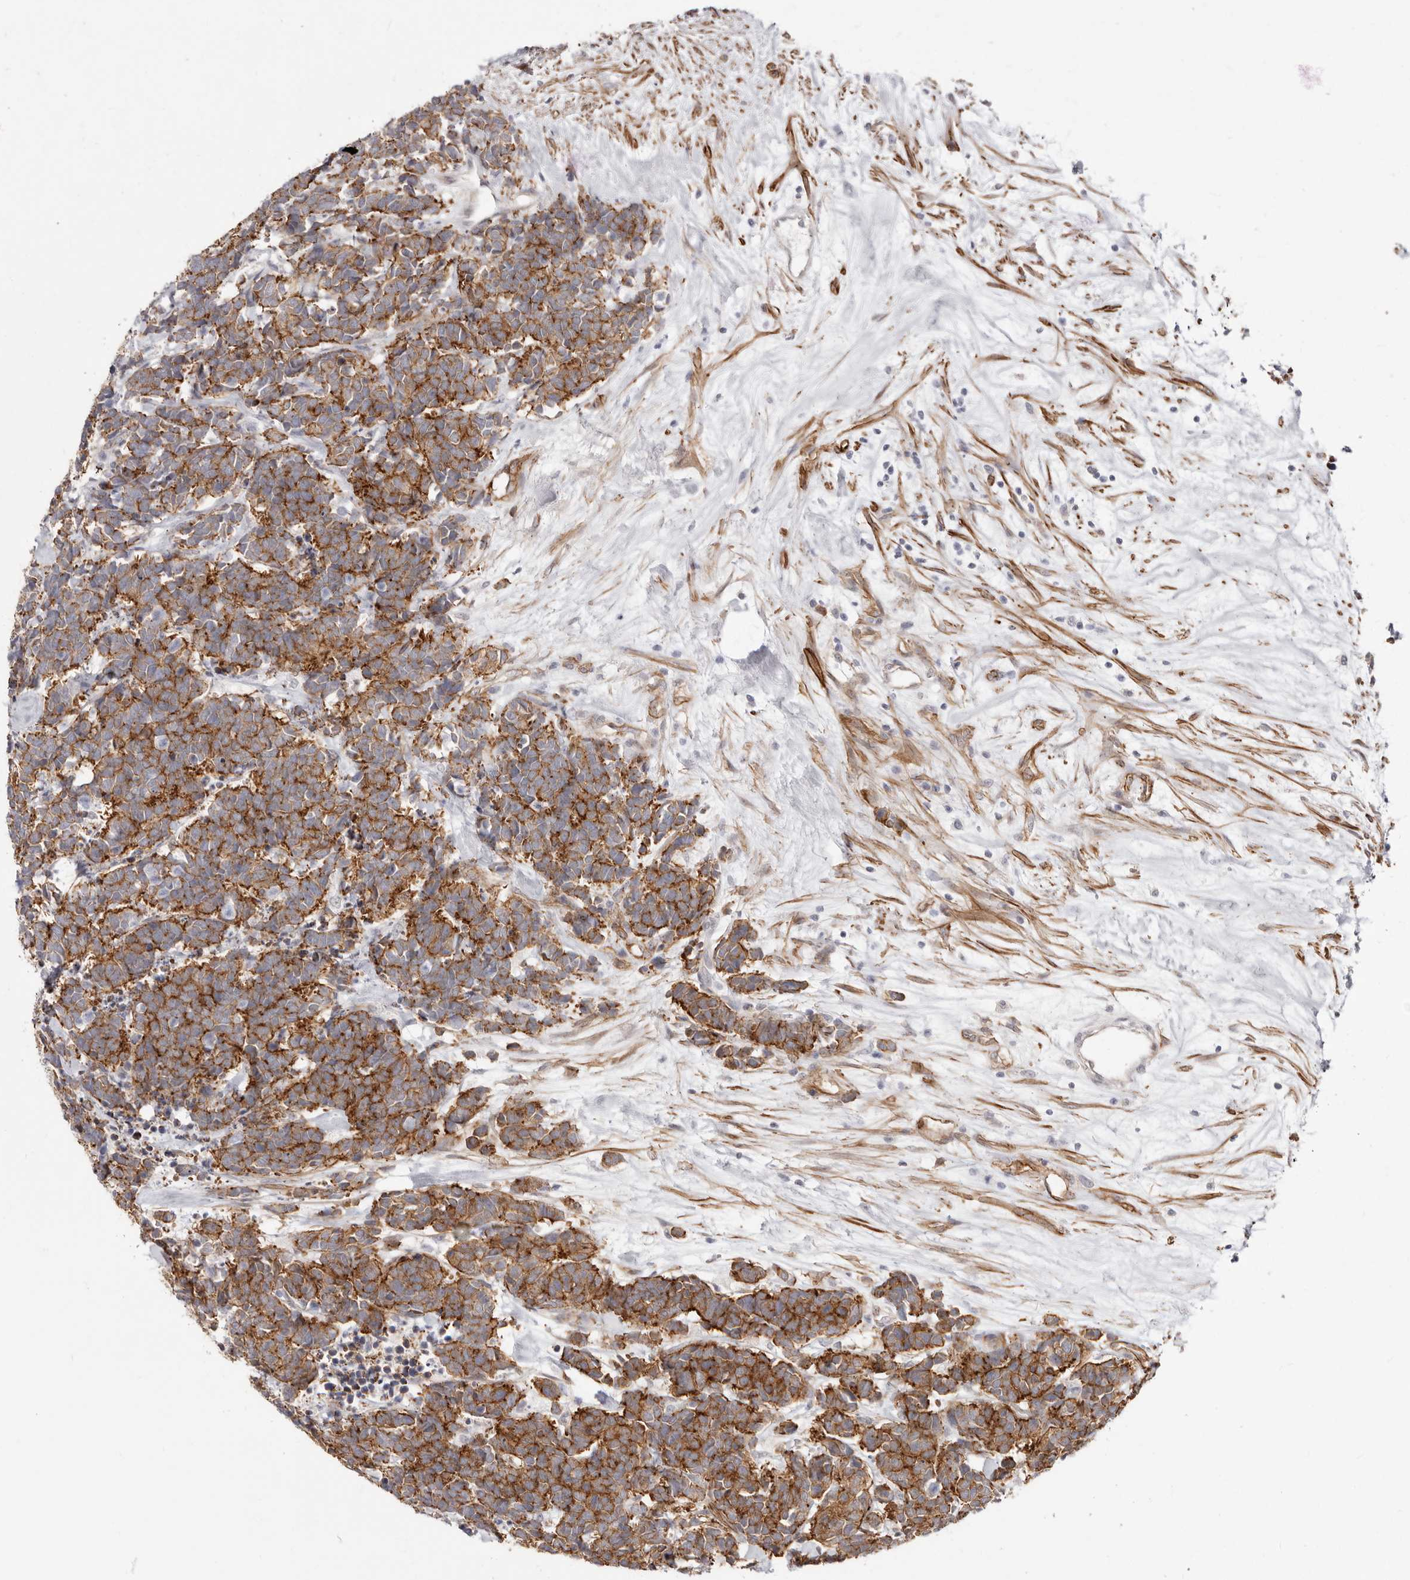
{"staining": {"intensity": "moderate", "quantity": ">75%", "location": "cytoplasmic/membranous"}, "tissue": "carcinoid", "cell_type": "Tumor cells", "image_type": "cancer", "snomed": [{"axis": "morphology", "description": "Carcinoma, NOS"}, {"axis": "morphology", "description": "Carcinoid, malignant, NOS"}, {"axis": "topography", "description": "Urinary bladder"}], "caption": "A brown stain highlights moderate cytoplasmic/membranous positivity of a protein in human carcinoid tumor cells. (brown staining indicates protein expression, while blue staining denotes nuclei).", "gene": "SZT2", "patient": {"sex": "male", "age": 57}}